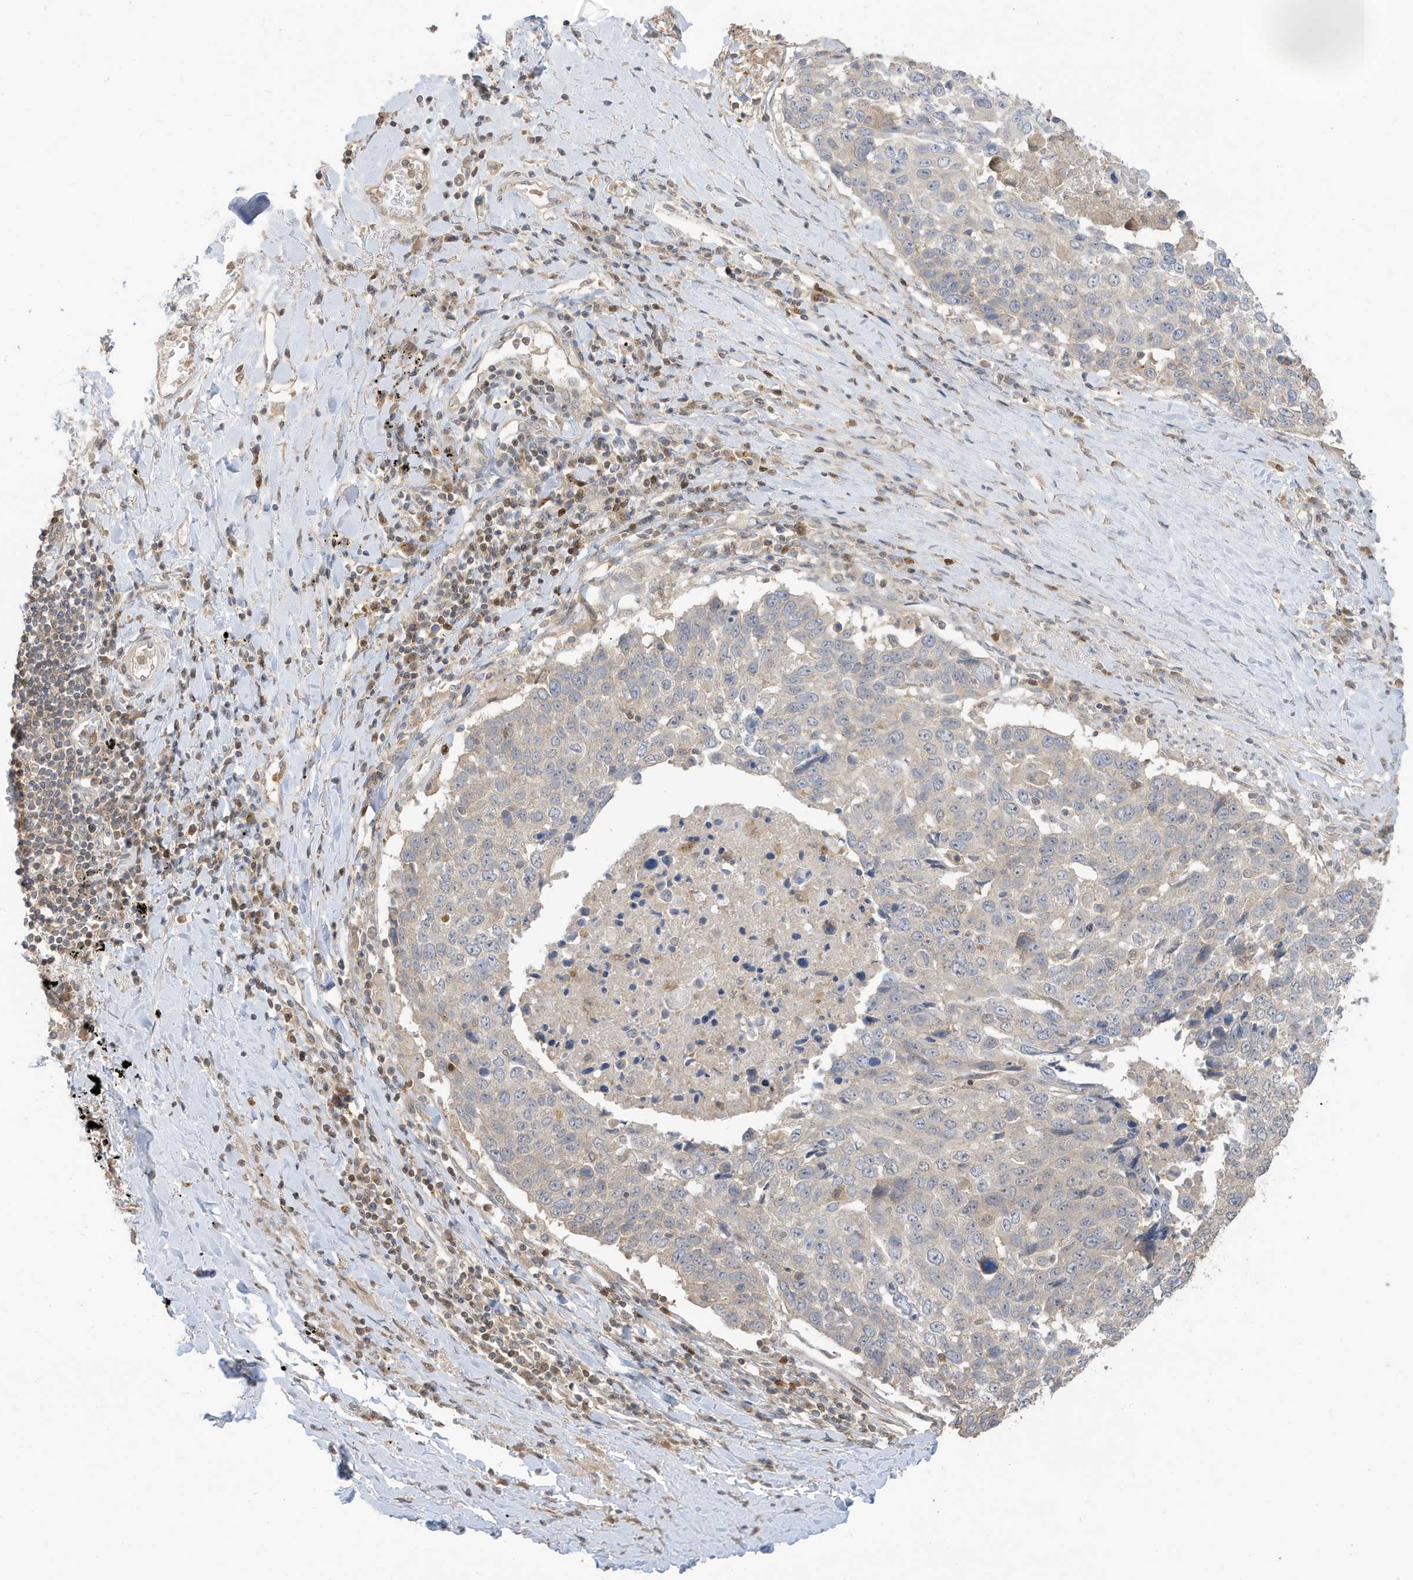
{"staining": {"intensity": "negative", "quantity": "none", "location": "none"}, "tissue": "lung cancer", "cell_type": "Tumor cells", "image_type": "cancer", "snomed": [{"axis": "morphology", "description": "Squamous cell carcinoma, NOS"}, {"axis": "topography", "description": "Lung"}], "caption": "A high-resolution photomicrograph shows IHC staining of lung squamous cell carcinoma, which displays no significant staining in tumor cells. Brightfield microscopy of IHC stained with DAB (brown) and hematoxylin (blue), captured at high magnification.", "gene": "TAB3", "patient": {"sex": "male", "age": 66}}